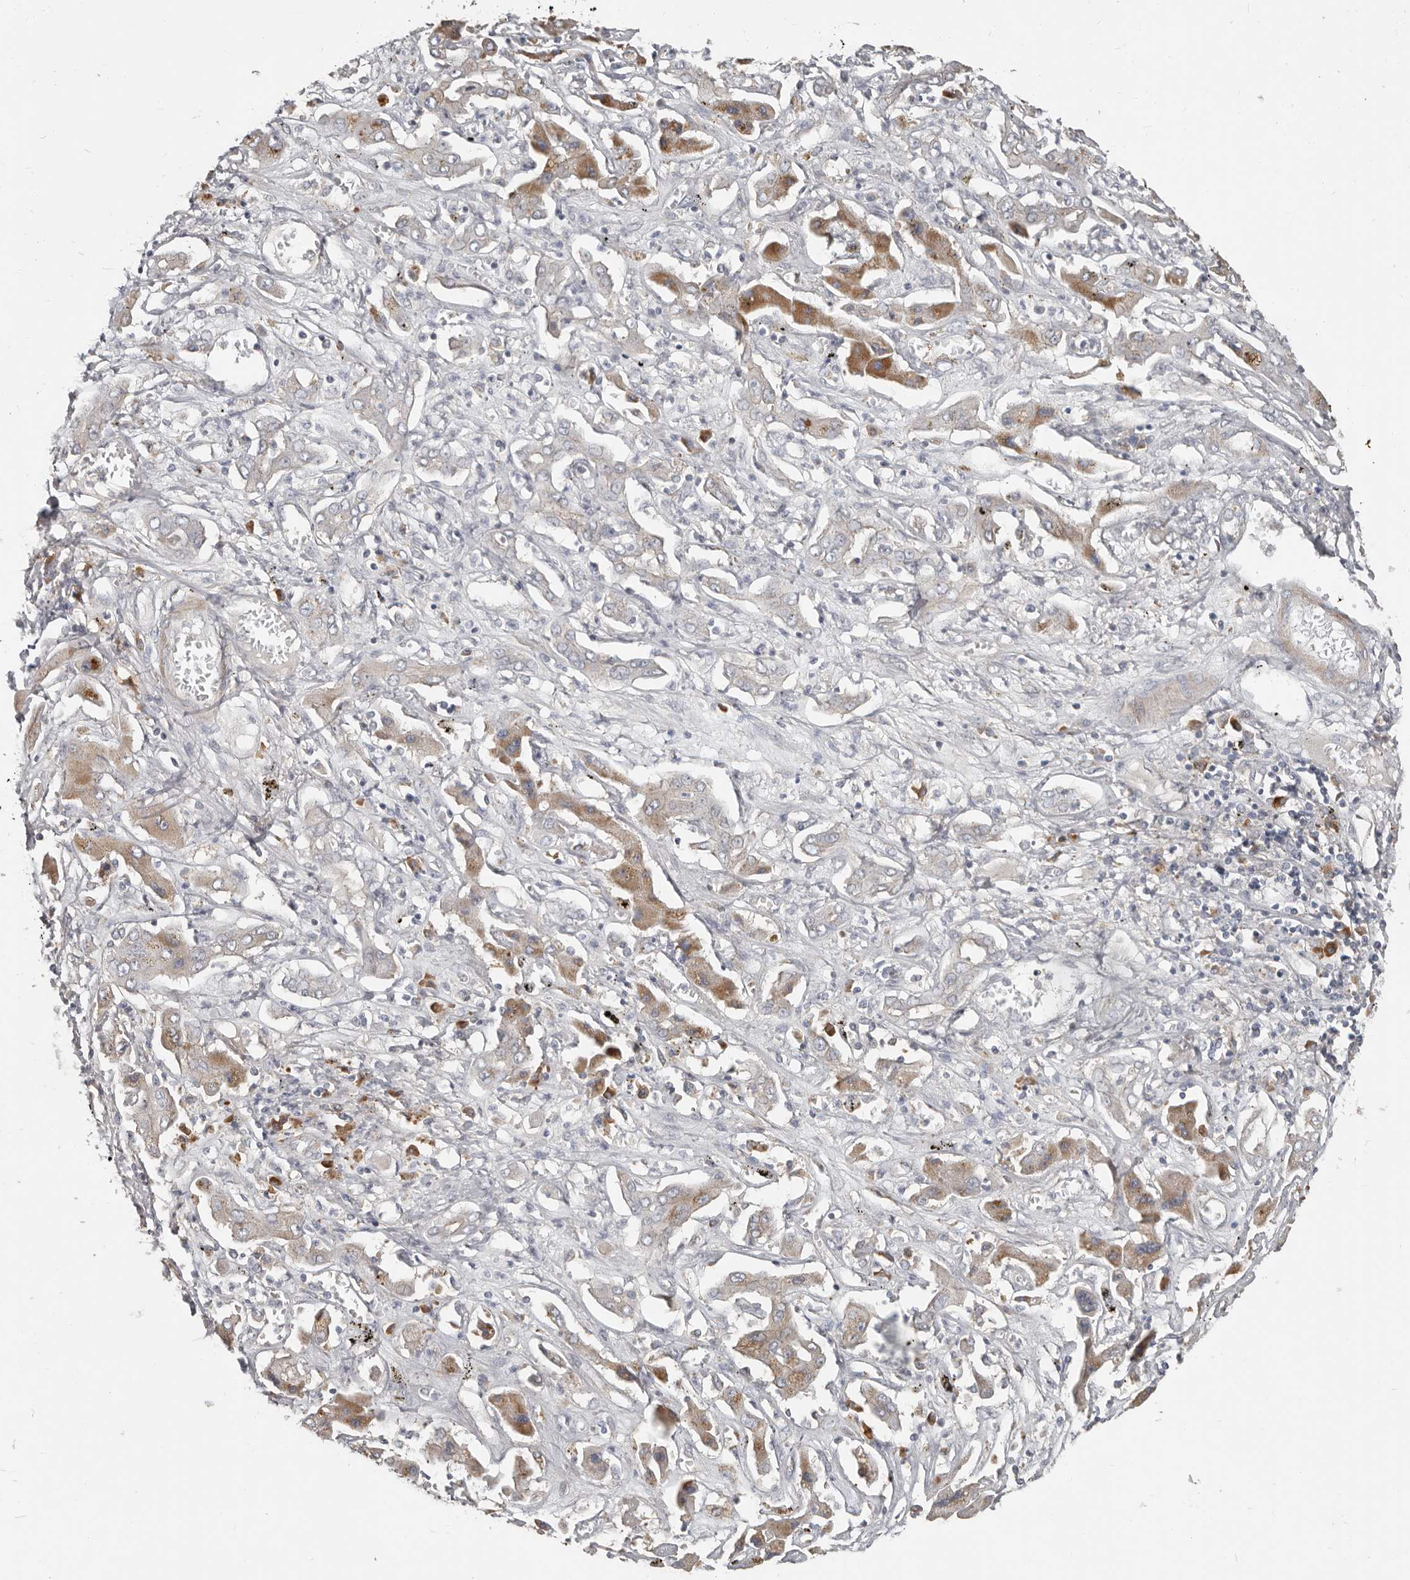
{"staining": {"intensity": "weak", "quantity": "<25%", "location": "cytoplasmic/membranous"}, "tissue": "liver cancer", "cell_type": "Tumor cells", "image_type": "cancer", "snomed": [{"axis": "morphology", "description": "Cholangiocarcinoma"}, {"axis": "topography", "description": "Liver"}], "caption": "Tumor cells show no significant positivity in liver cancer.", "gene": "AKNAD1", "patient": {"sex": "male", "age": 67}}